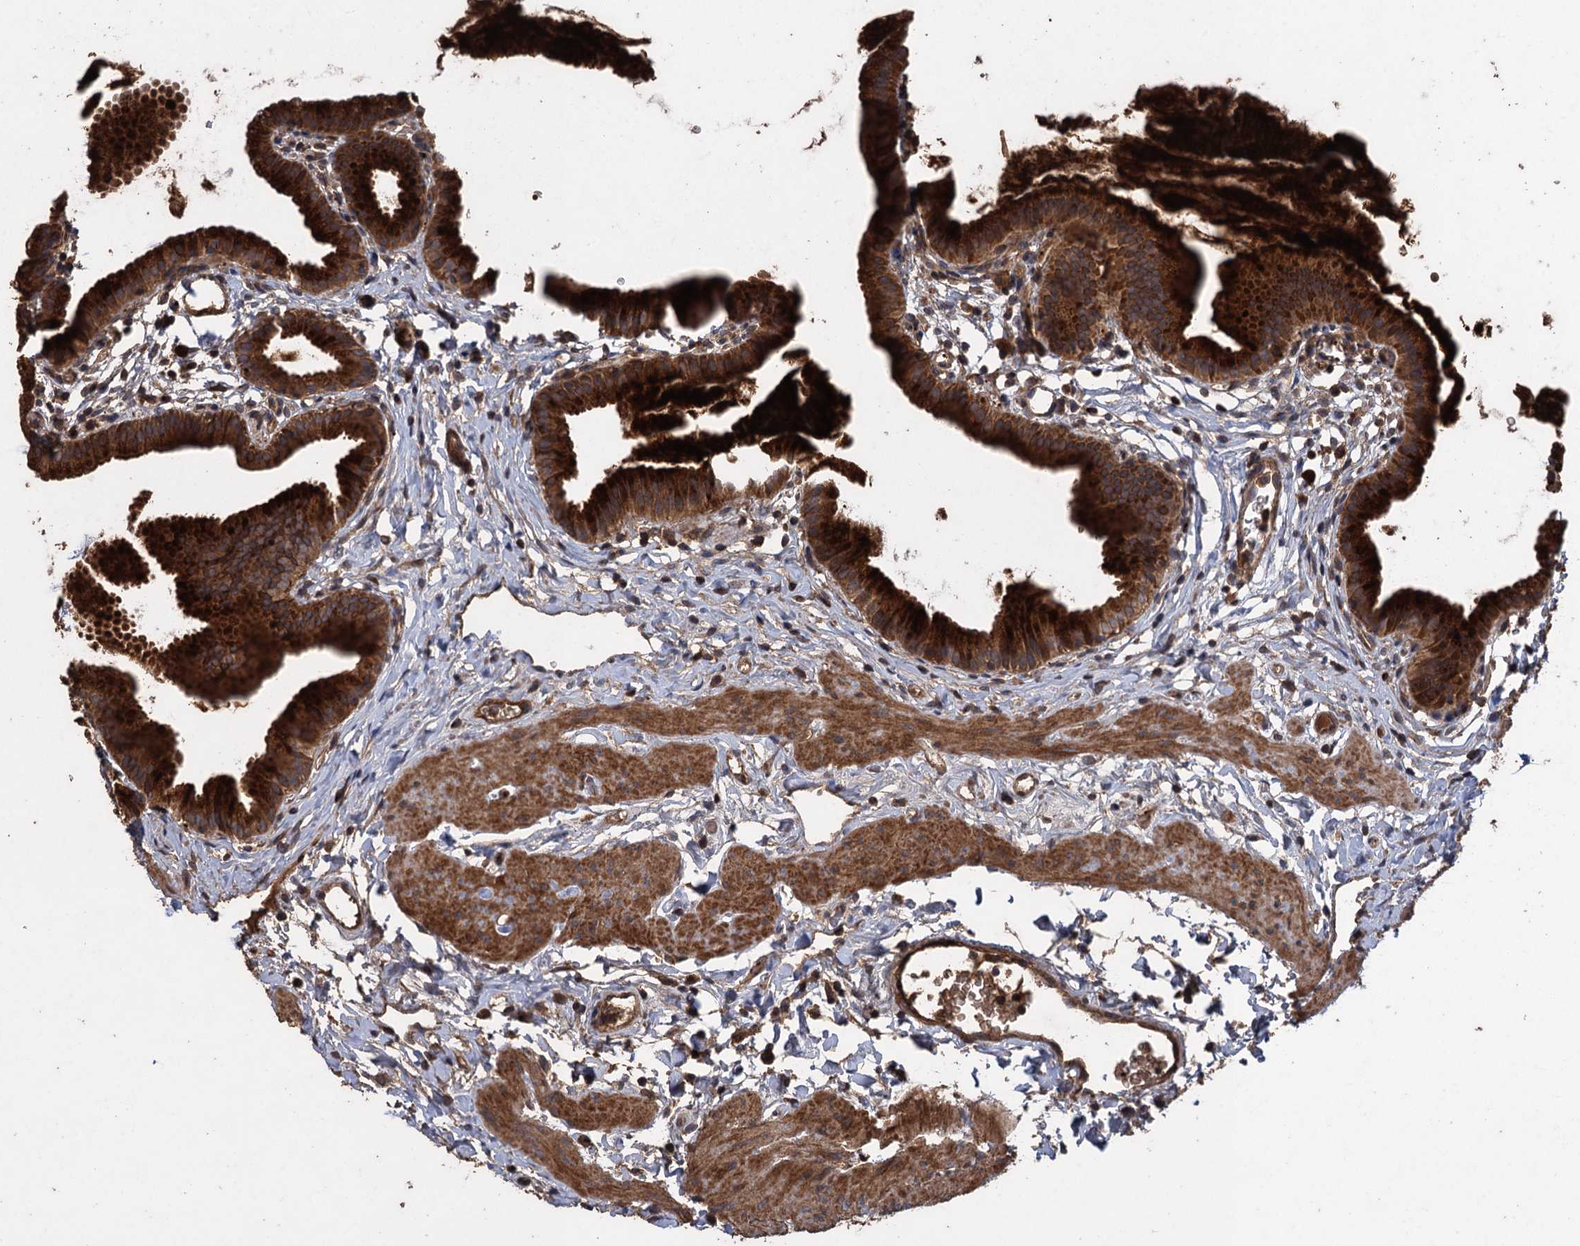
{"staining": {"intensity": "strong", "quantity": ">75%", "location": "cytoplasmic/membranous"}, "tissue": "gallbladder", "cell_type": "Glandular cells", "image_type": "normal", "snomed": [{"axis": "morphology", "description": "Normal tissue, NOS"}, {"axis": "topography", "description": "Gallbladder"}], "caption": "Gallbladder stained for a protein demonstrates strong cytoplasmic/membranous positivity in glandular cells. The staining is performed using DAB brown chromogen to label protein expression. The nuclei are counter-stained blue using hematoxylin.", "gene": "TXNDC11", "patient": {"sex": "female", "age": 46}}